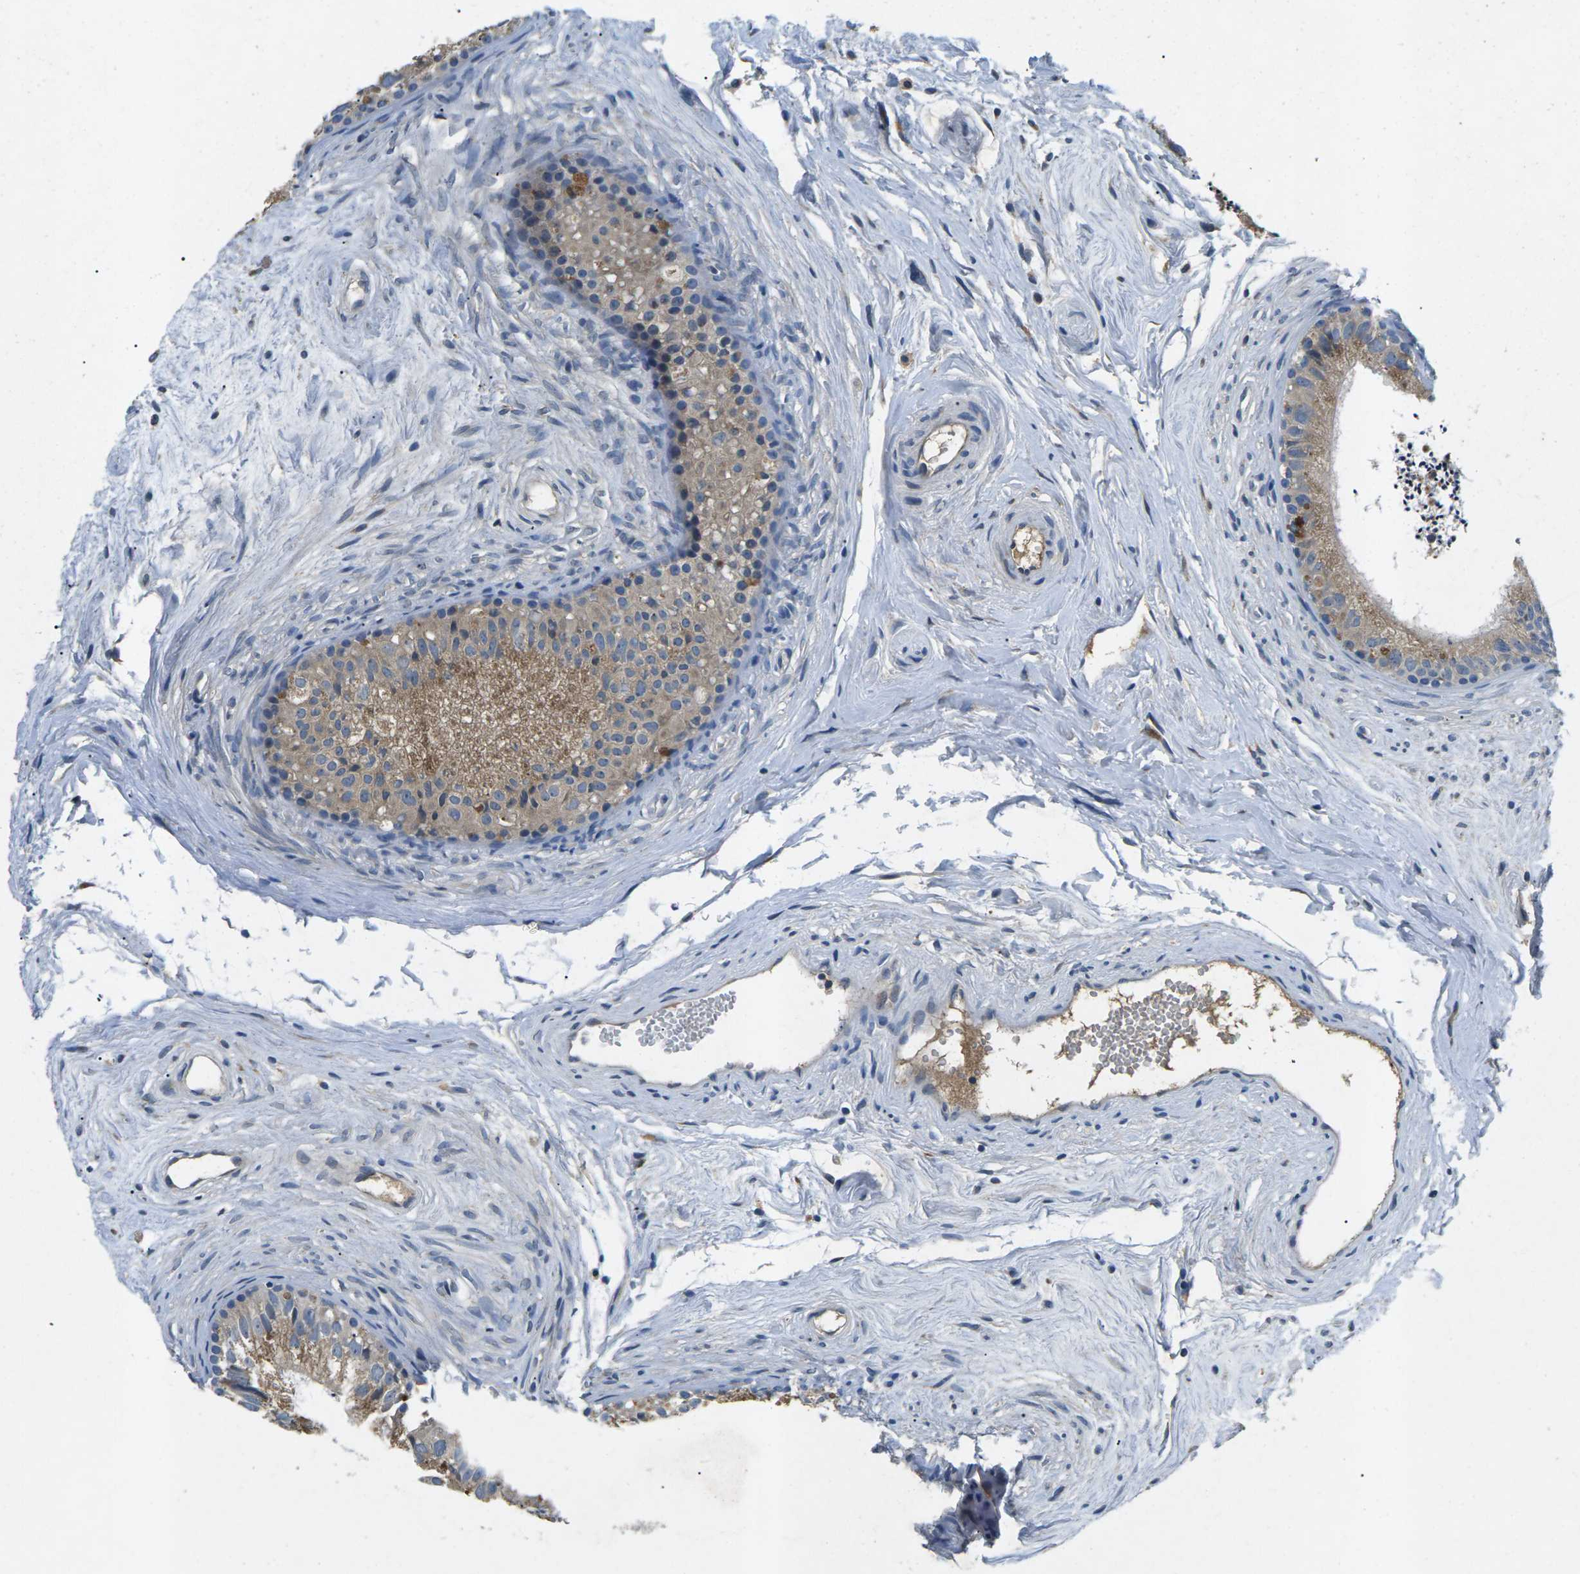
{"staining": {"intensity": "moderate", "quantity": ">75%", "location": "cytoplasmic/membranous"}, "tissue": "epididymis", "cell_type": "Glandular cells", "image_type": "normal", "snomed": [{"axis": "morphology", "description": "Normal tissue, NOS"}, {"axis": "topography", "description": "Epididymis"}], "caption": "Immunohistochemistry (DAB) staining of benign epididymis demonstrates moderate cytoplasmic/membranous protein expression in approximately >75% of glandular cells.", "gene": "ERGIC3", "patient": {"sex": "male", "age": 56}}